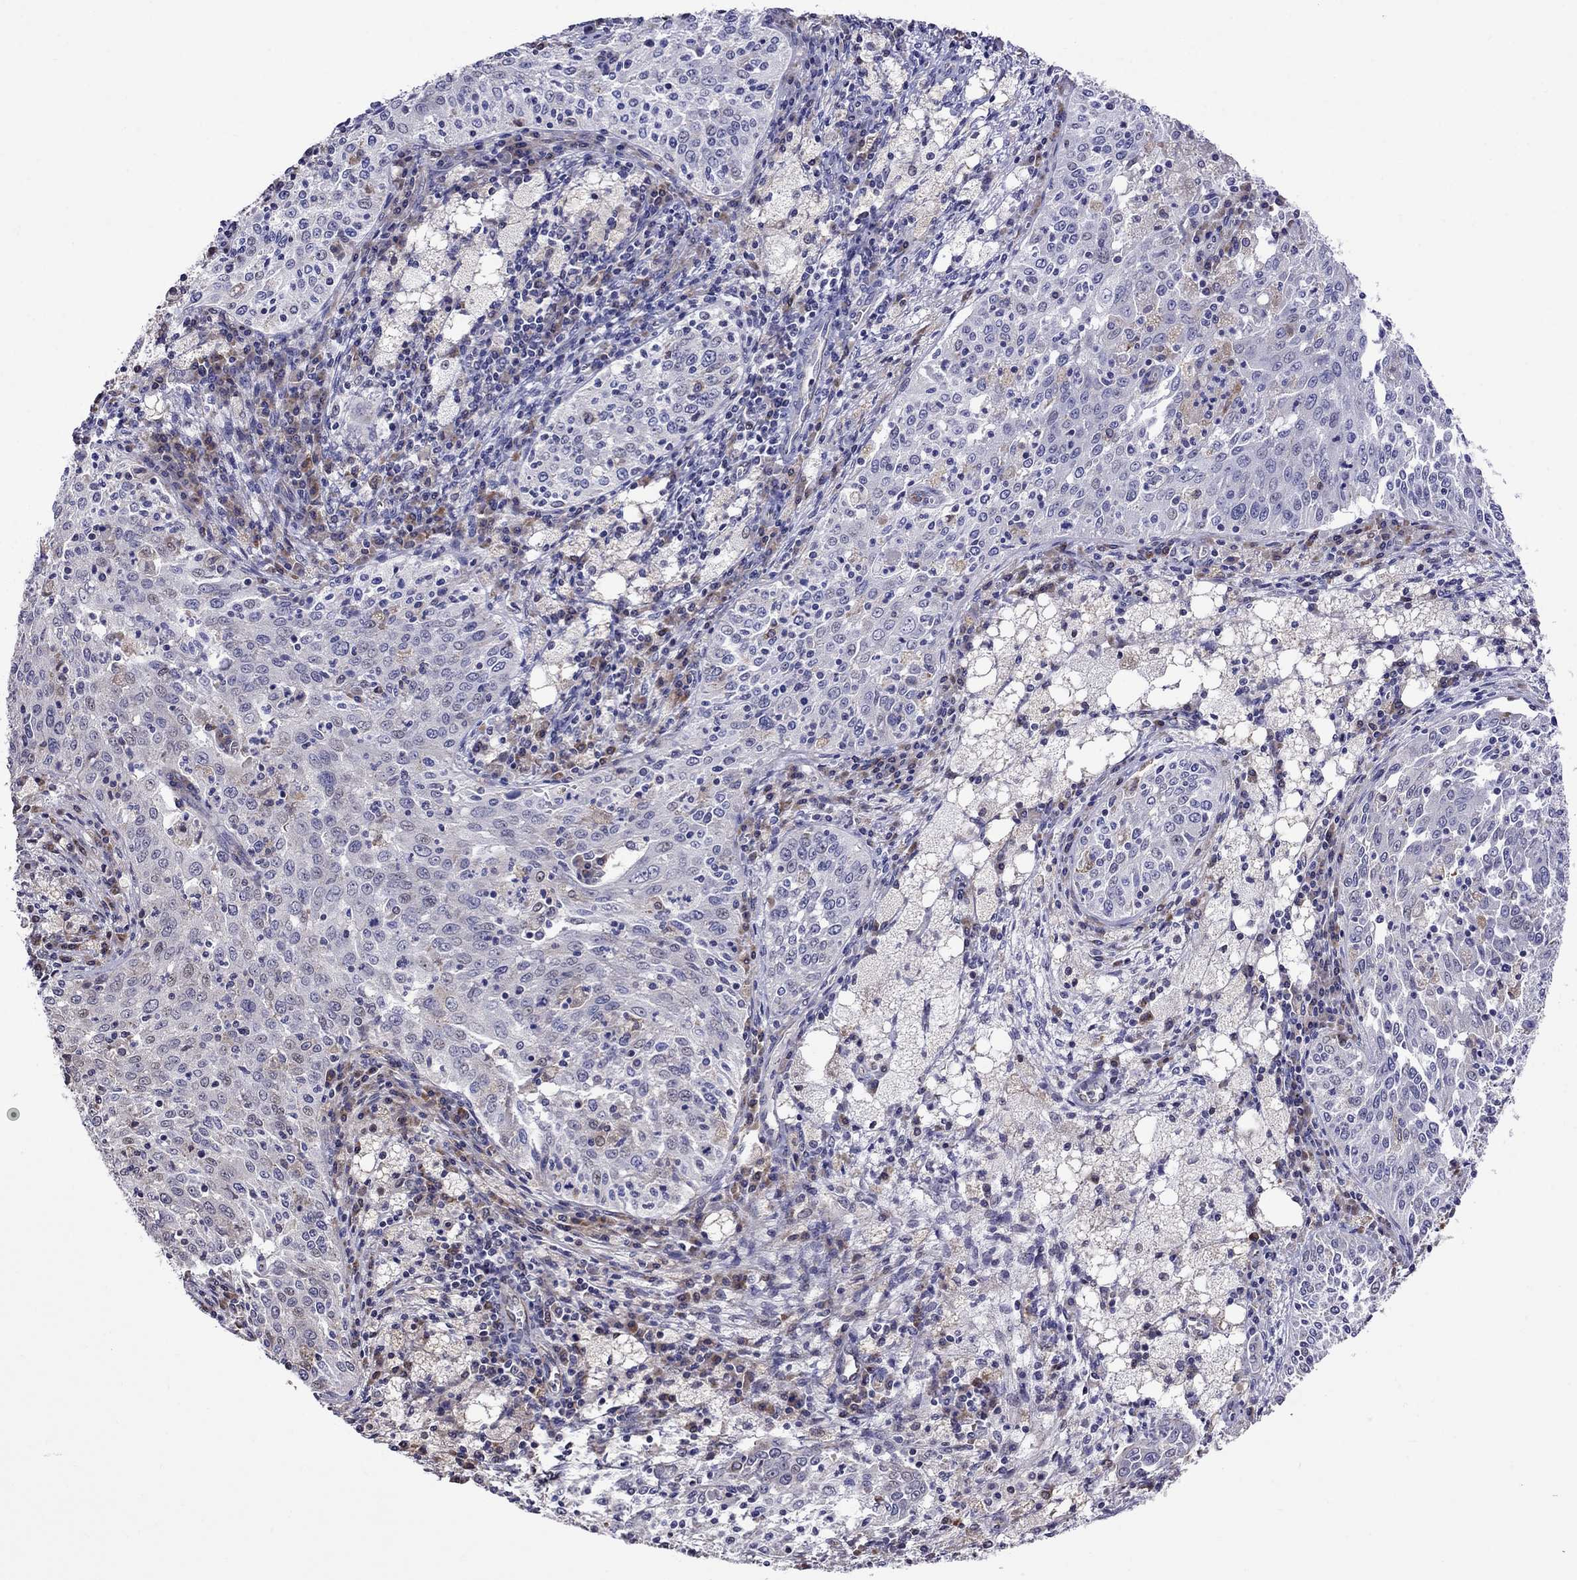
{"staining": {"intensity": "negative", "quantity": "none", "location": "none"}, "tissue": "cervical cancer", "cell_type": "Tumor cells", "image_type": "cancer", "snomed": [{"axis": "morphology", "description": "Squamous cell carcinoma, NOS"}, {"axis": "topography", "description": "Cervix"}], "caption": "This is an IHC photomicrograph of cervical squamous cell carcinoma. There is no staining in tumor cells.", "gene": "ADAM28", "patient": {"sex": "female", "age": 41}}